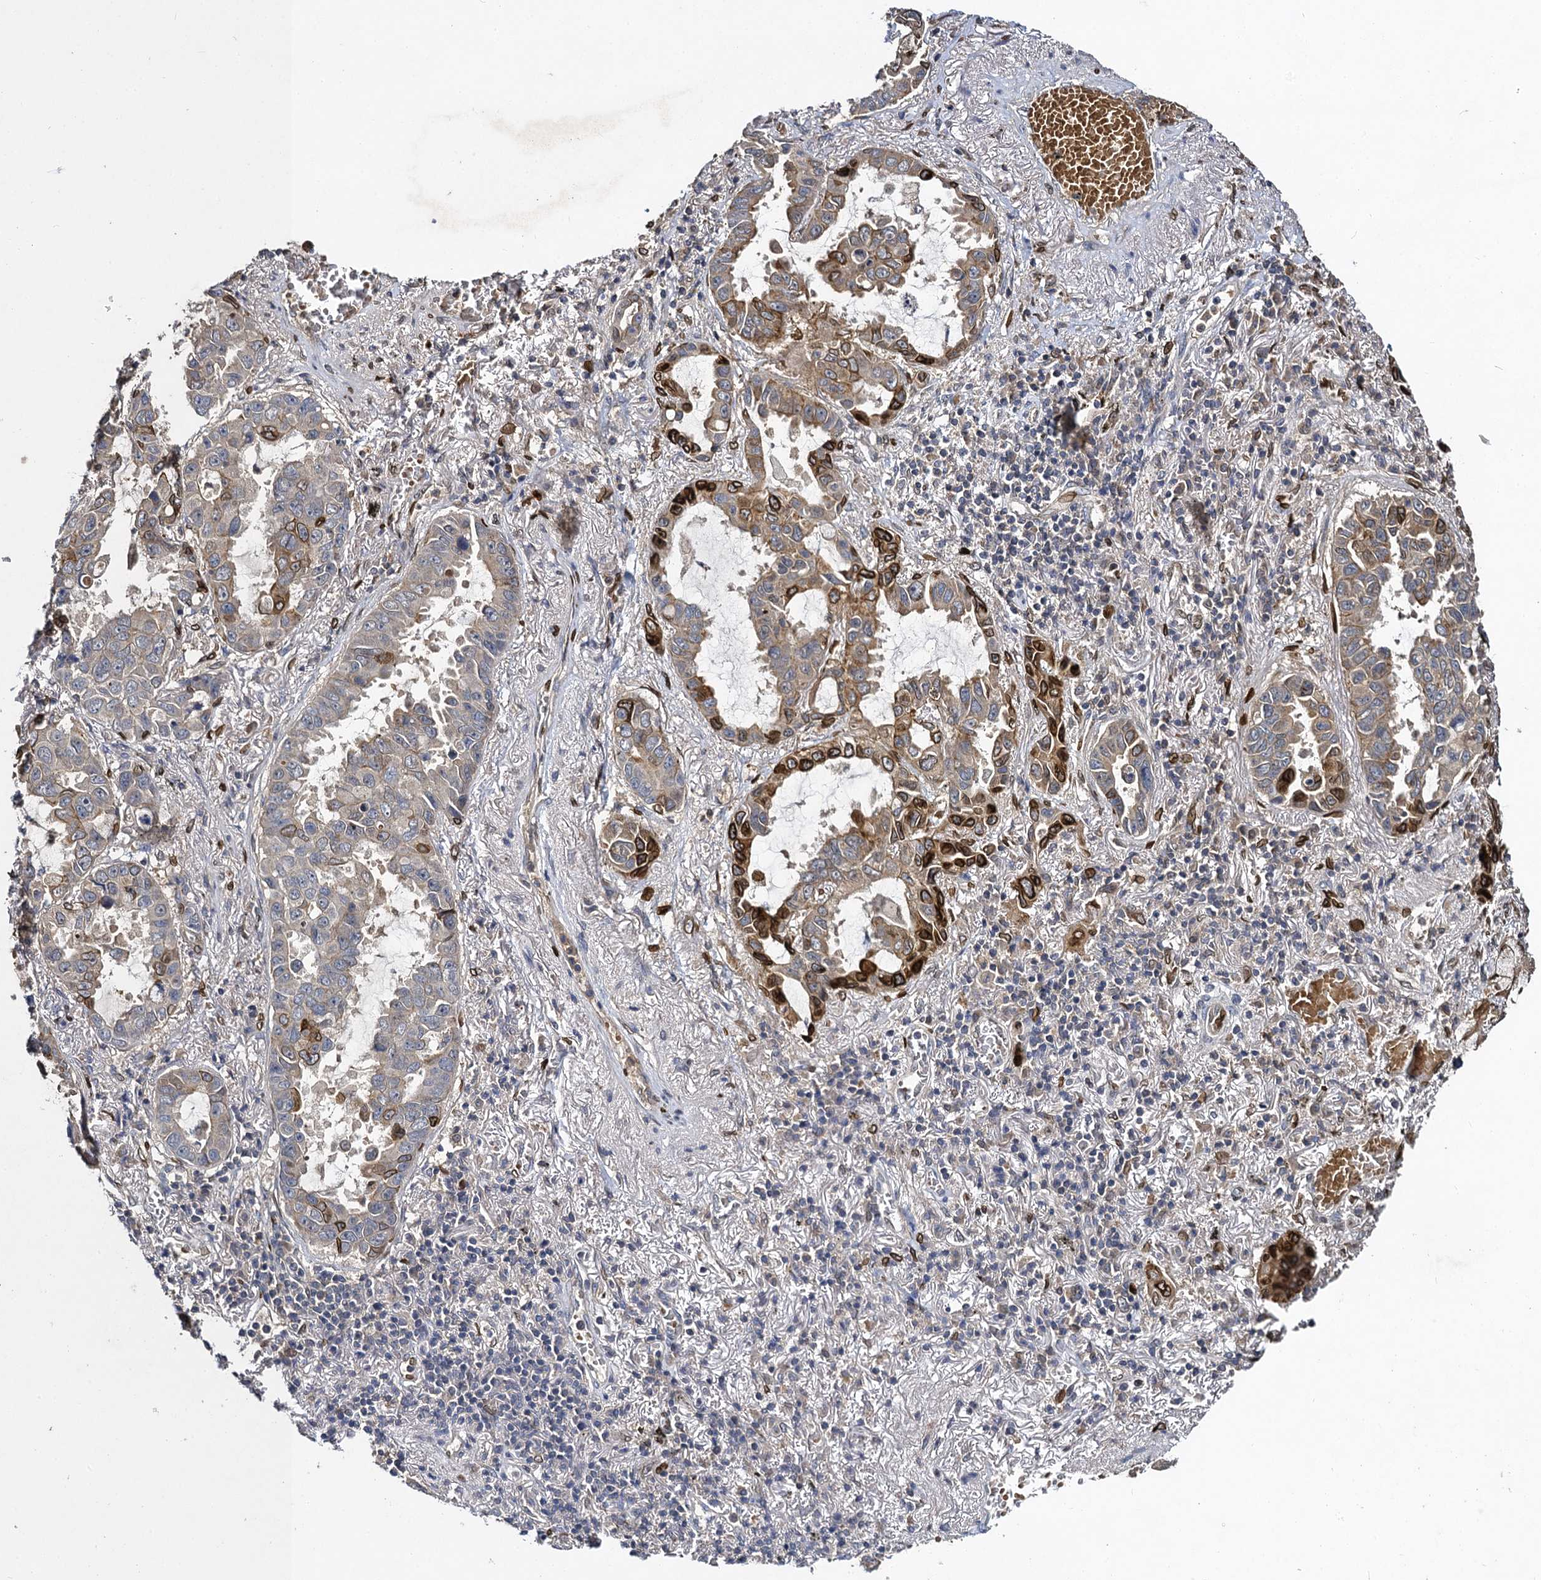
{"staining": {"intensity": "strong", "quantity": "<25%", "location": "cytoplasmic/membranous,nuclear"}, "tissue": "lung cancer", "cell_type": "Tumor cells", "image_type": "cancer", "snomed": [{"axis": "morphology", "description": "Adenocarcinoma, NOS"}, {"axis": "topography", "description": "Lung"}], "caption": "Brown immunohistochemical staining in human lung cancer (adenocarcinoma) demonstrates strong cytoplasmic/membranous and nuclear positivity in approximately <25% of tumor cells.", "gene": "SLC11A2", "patient": {"sex": "male", "age": 64}}